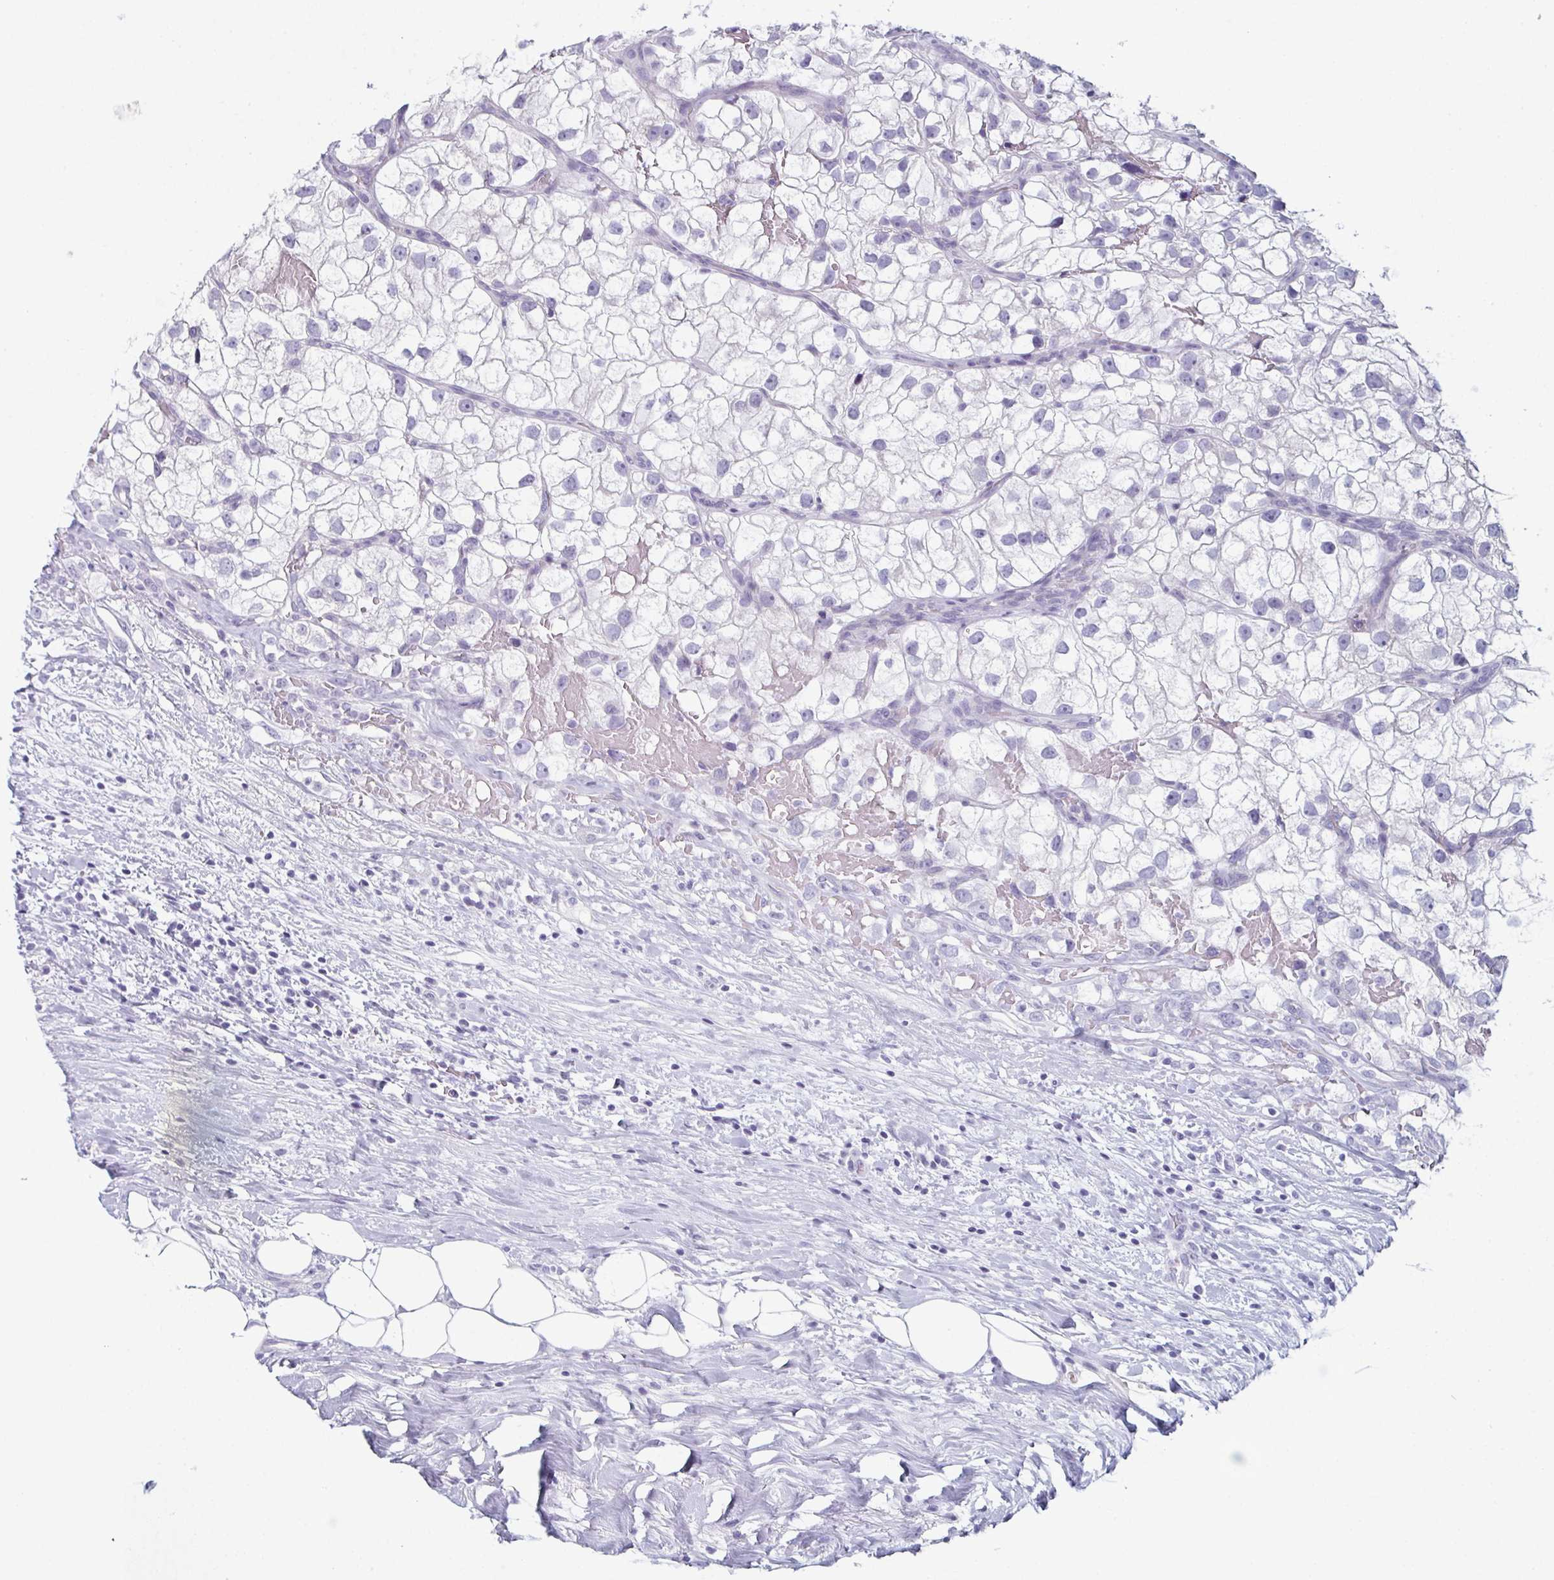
{"staining": {"intensity": "negative", "quantity": "none", "location": "none"}, "tissue": "renal cancer", "cell_type": "Tumor cells", "image_type": "cancer", "snomed": [{"axis": "morphology", "description": "Adenocarcinoma, NOS"}, {"axis": "topography", "description": "Kidney"}], "caption": "Image shows no significant protein positivity in tumor cells of renal cancer (adenocarcinoma).", "gene": "ENKUR", "patient": {"sex": "male", "age": 59}}